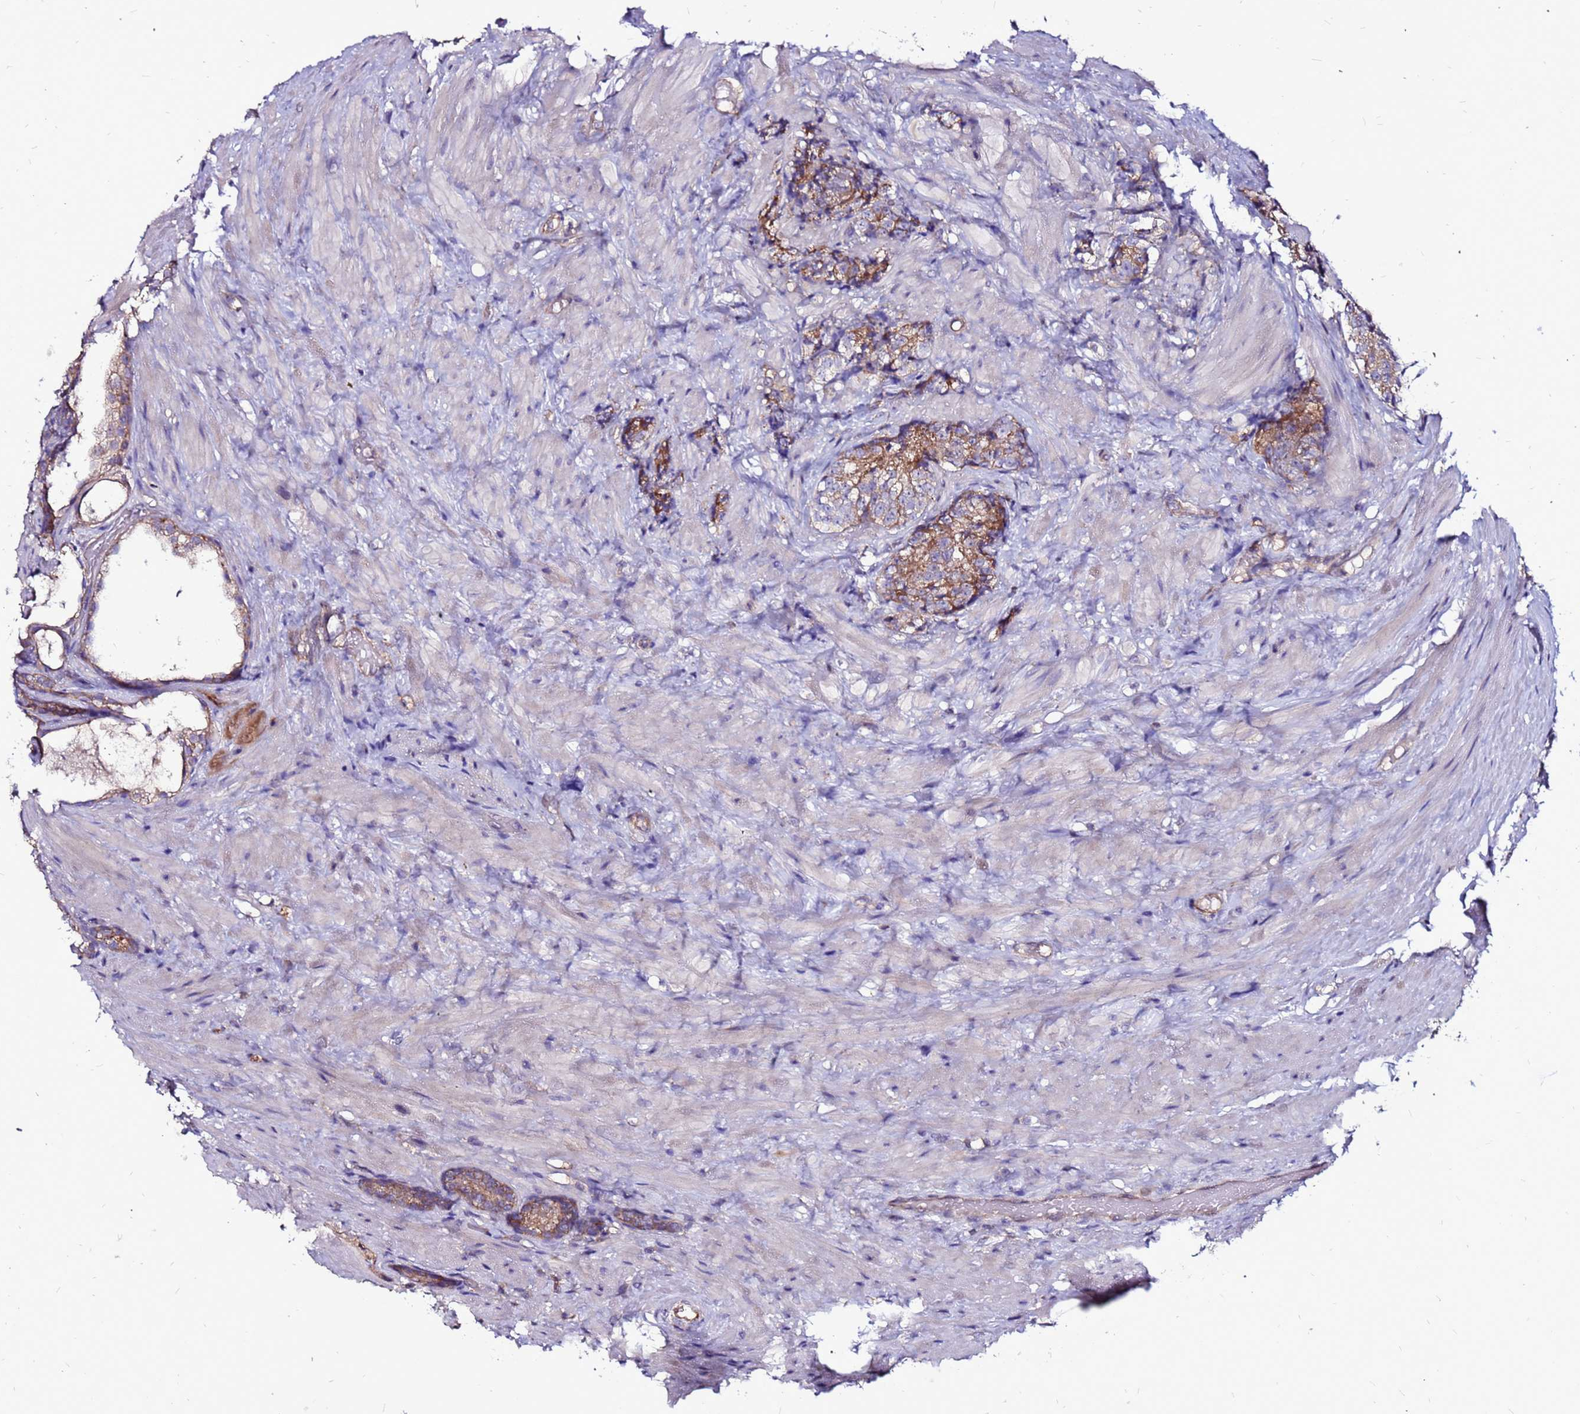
{"staining": {"intensity": "moderate", "quantity": ">75%", "location": "cytoplasmic/membranous"}, "tissue": "prostate cancer", "cell_type": "Tumor cells", "image_type": "cancer", "snomed": [{"axis": "morphology", "description": "Adenocarcinoma, High grade"}, {"axis": "topography", "description": "Prostate"}], "caption": "Prostate high-grade adenocarcinoma stained with IHC shows moderate cytoplasmic/membranous staining in about >75% of tumor cells.", "gene": "NRN1L", "patient": {"sex": "male", "age": 69}}